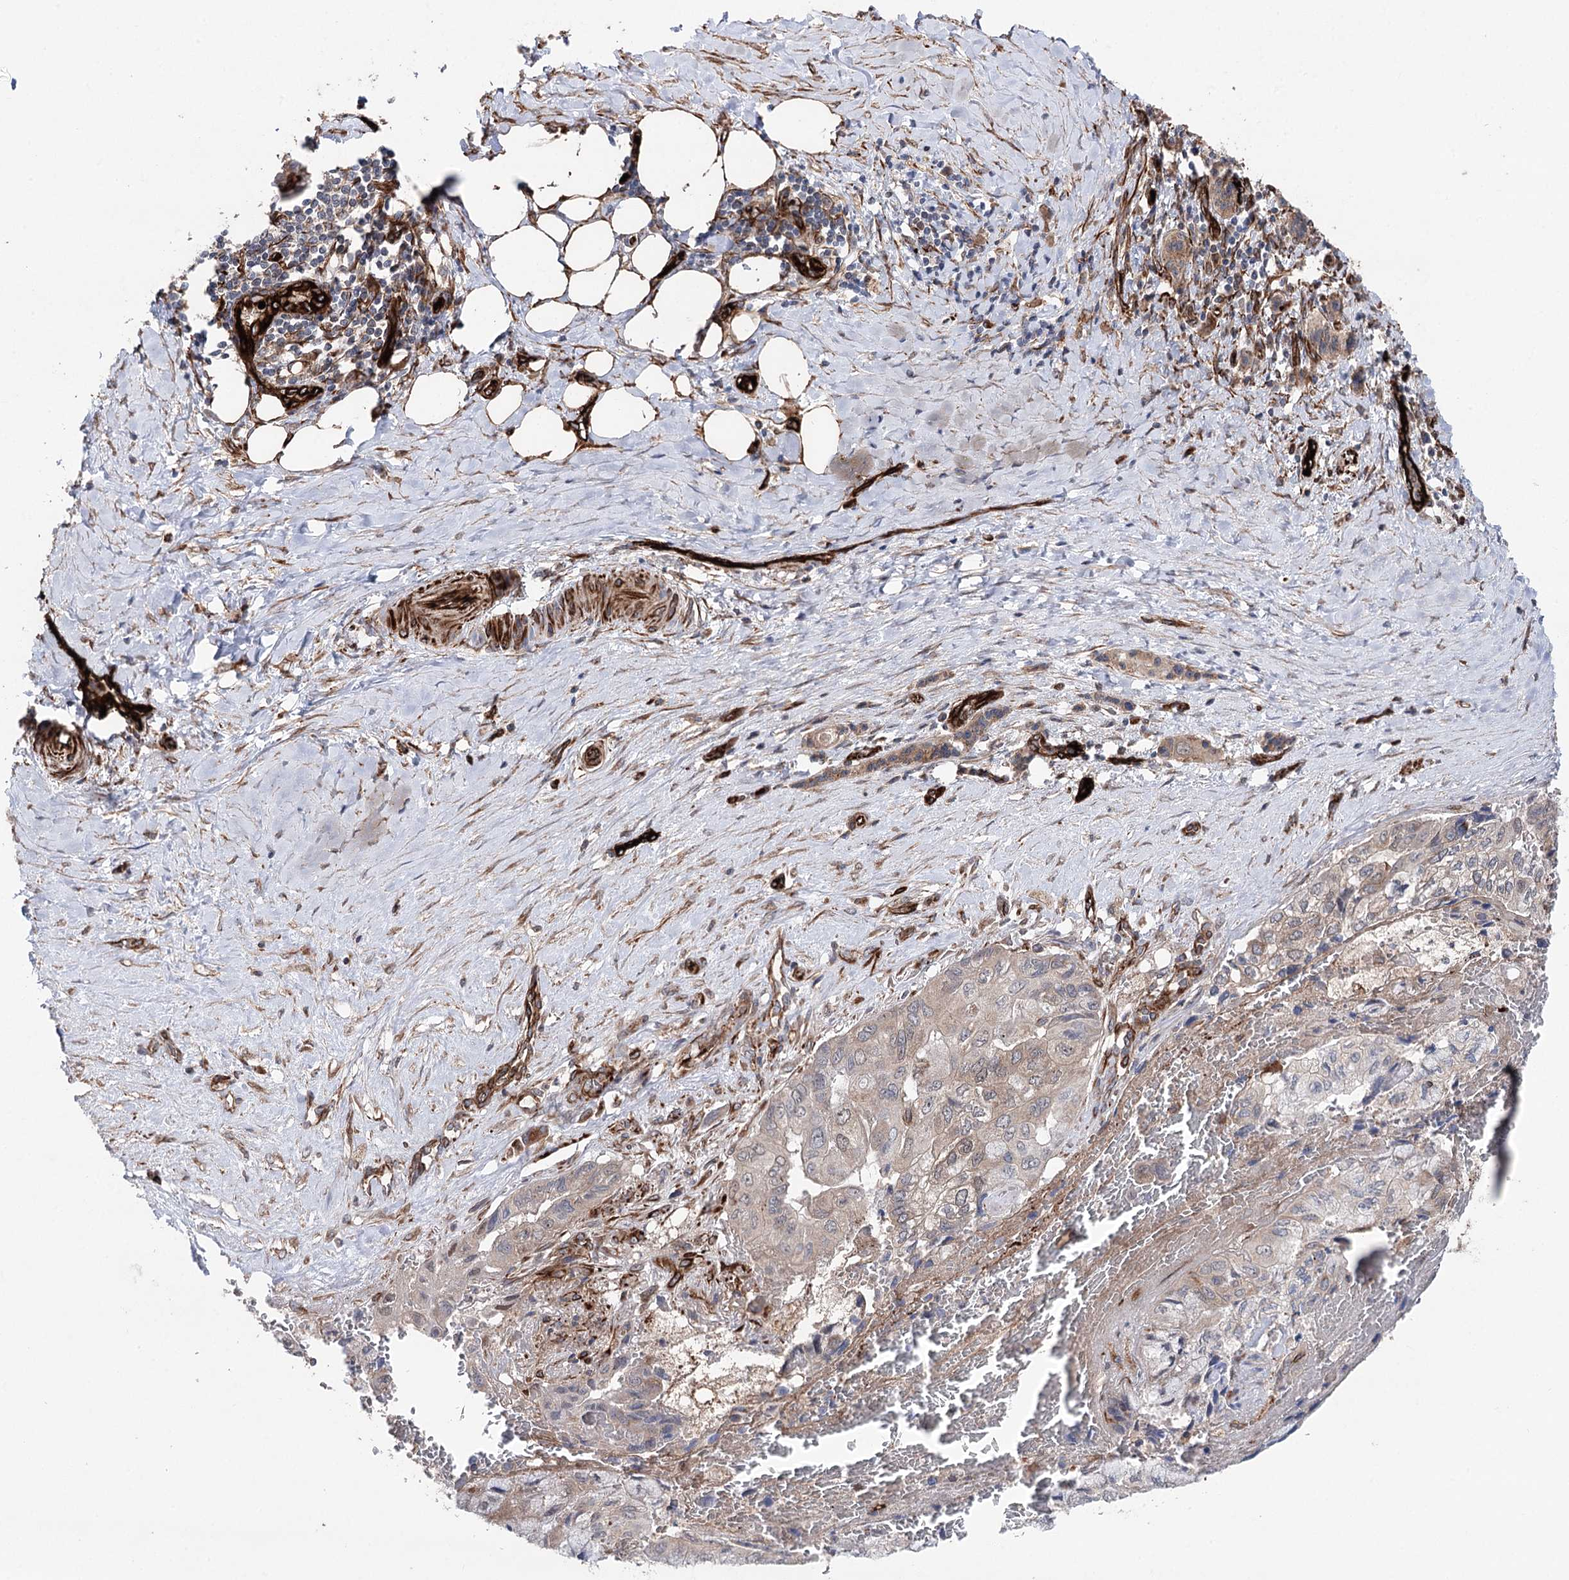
{"staining": {"intensity": "weak", "quantity": ">75%", "location": "cytoplasmic/membranous"}, "tissue": "pancreatic cancer", "cell_type": "Tumor cells", "image_type": "cancer", "snomed": [{"axis": "morphology", "description": "Adenocarcinoma, NOS"}, {"axis": "topography", "description": "Pancreas"}], "caption": "The histopathology image shows a brown stain indicating the presence of a protein in the cytoplasmic/membranous of tumor cells in pancreatic cancer (adenocarcinoma).", "gene": "MIB1", "patient": {"sex": "male", "age": 51}}